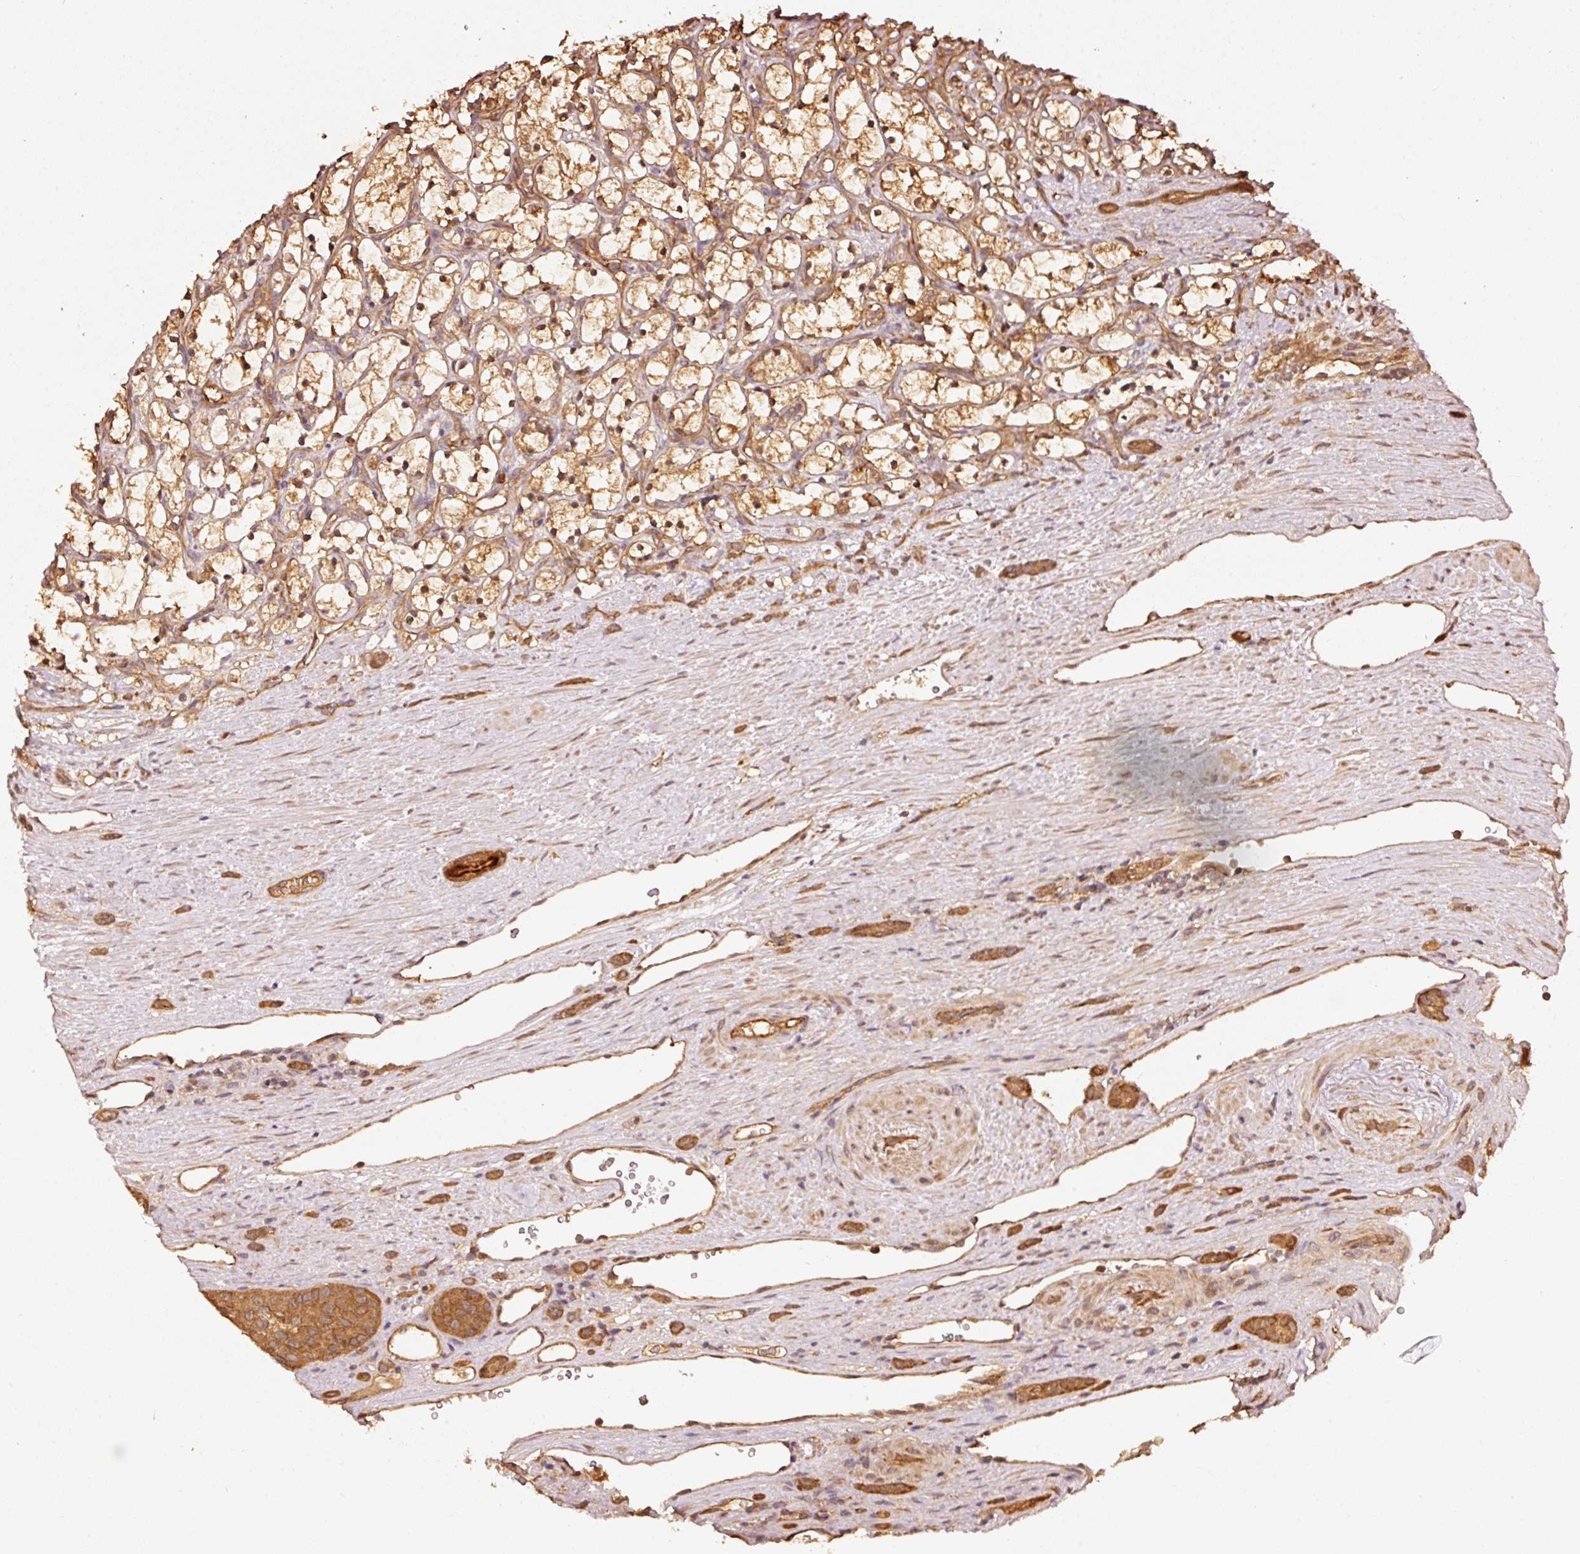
{"staining": {"intensity": "moderate", "quantity": ">75%", "location": "cytoplasmic/membranous,nuclear"}, "tissue": "renal cancer", "cell_type": "Tumor cells", "image_type": "cancer", "snomed": [{"axis": "morphology", "description": "Adenocarcinoma, NOS"}, {"axis": "topography", "description": "Kidney"}], "caption": "Protein expression analysis of human renal cancer (adenocarcinoma) reveals moderate cytoplasmic/membranous and nuclear expression in about >75% of tumor cells.", "gene": "STAU1", "patient": {"sex": "female", "age": 69}}